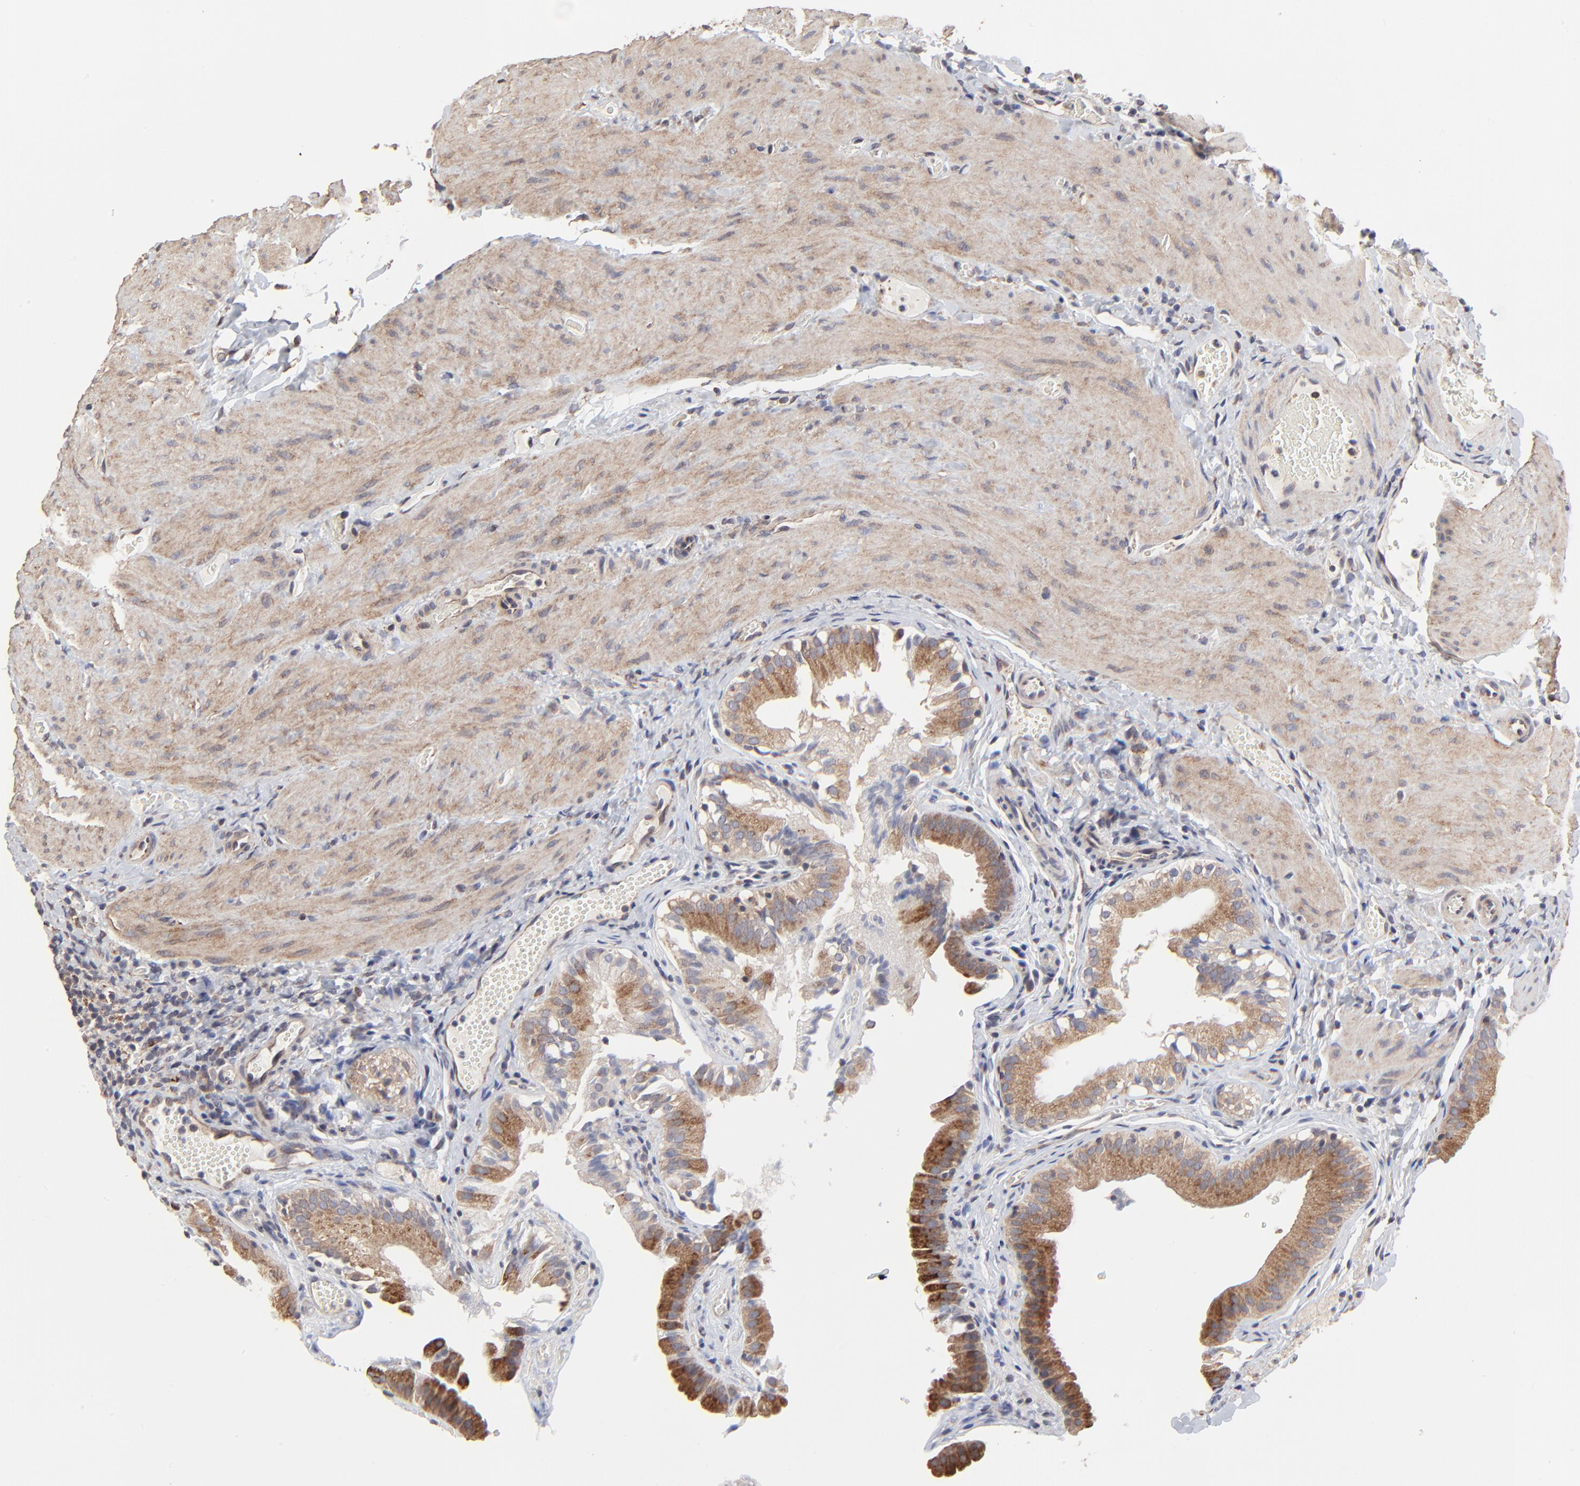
{"staining": {"intensity": "strong", "quantity": ">75%", "location": "cytoplasmic/membranous"}, "tissue": "gallbladder", "cell_type": "Glandular cells", "image_type": "normal", "snomed": [{"axis": "morphology", "description": "Normal tissue, NOS"}, {"axis": "topography", "description": "Gallbladder"}], "caption": "Approximately >75% of glandular cells in benign human gallbladder reveal strong cytoplasmic/membranous protein expression as visualized by brown immunohistochemical staining.", "gene": "ELP2", "patient": {"sex": "female", "age": 24}}